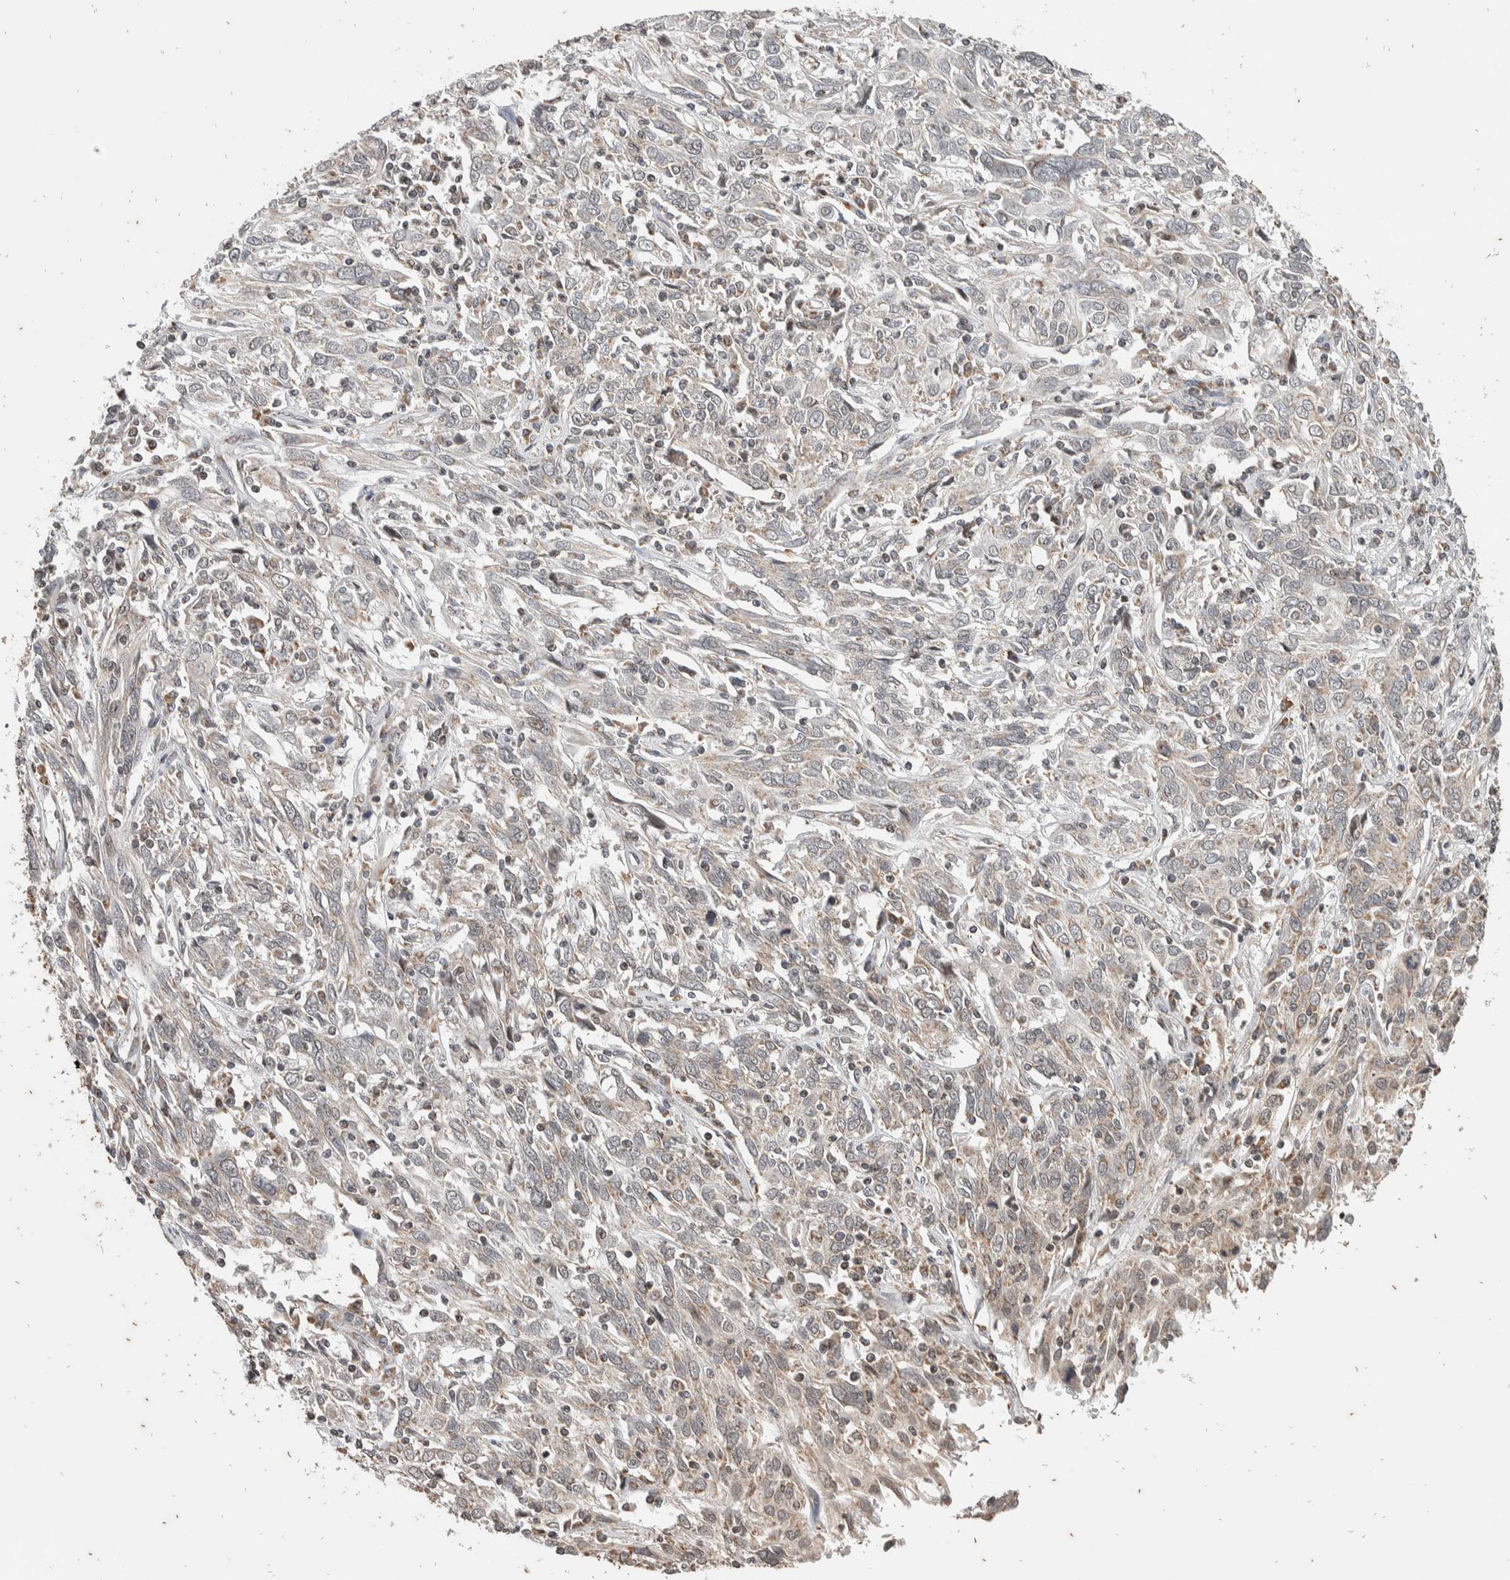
{"staining": {"intensity": "negative", "quantity": "none", "location": "none"}, "tissue": "cervical cancer", "cell_type": "Tumor cells", "image_type": "cancer", "snomed": [{"axis": "morphology", "description": "Squamous cell carcinoma, NOS"}, {"axis": "topography", "description": "Cervix"}], "caption": "Immunohistochemistry histopathology image of human squamous cell carcinoma (cervical) stained for a protein (brown), which demonstrates no staining in tumor cells. The staining was performed using DAB to visualize the protein expression in brown, while the nuclei were stained in blue with hematoxylin (Magnification: 20x).", "gene": "ATXN7L1", "patient": {"sex": "female", "age": 46}}